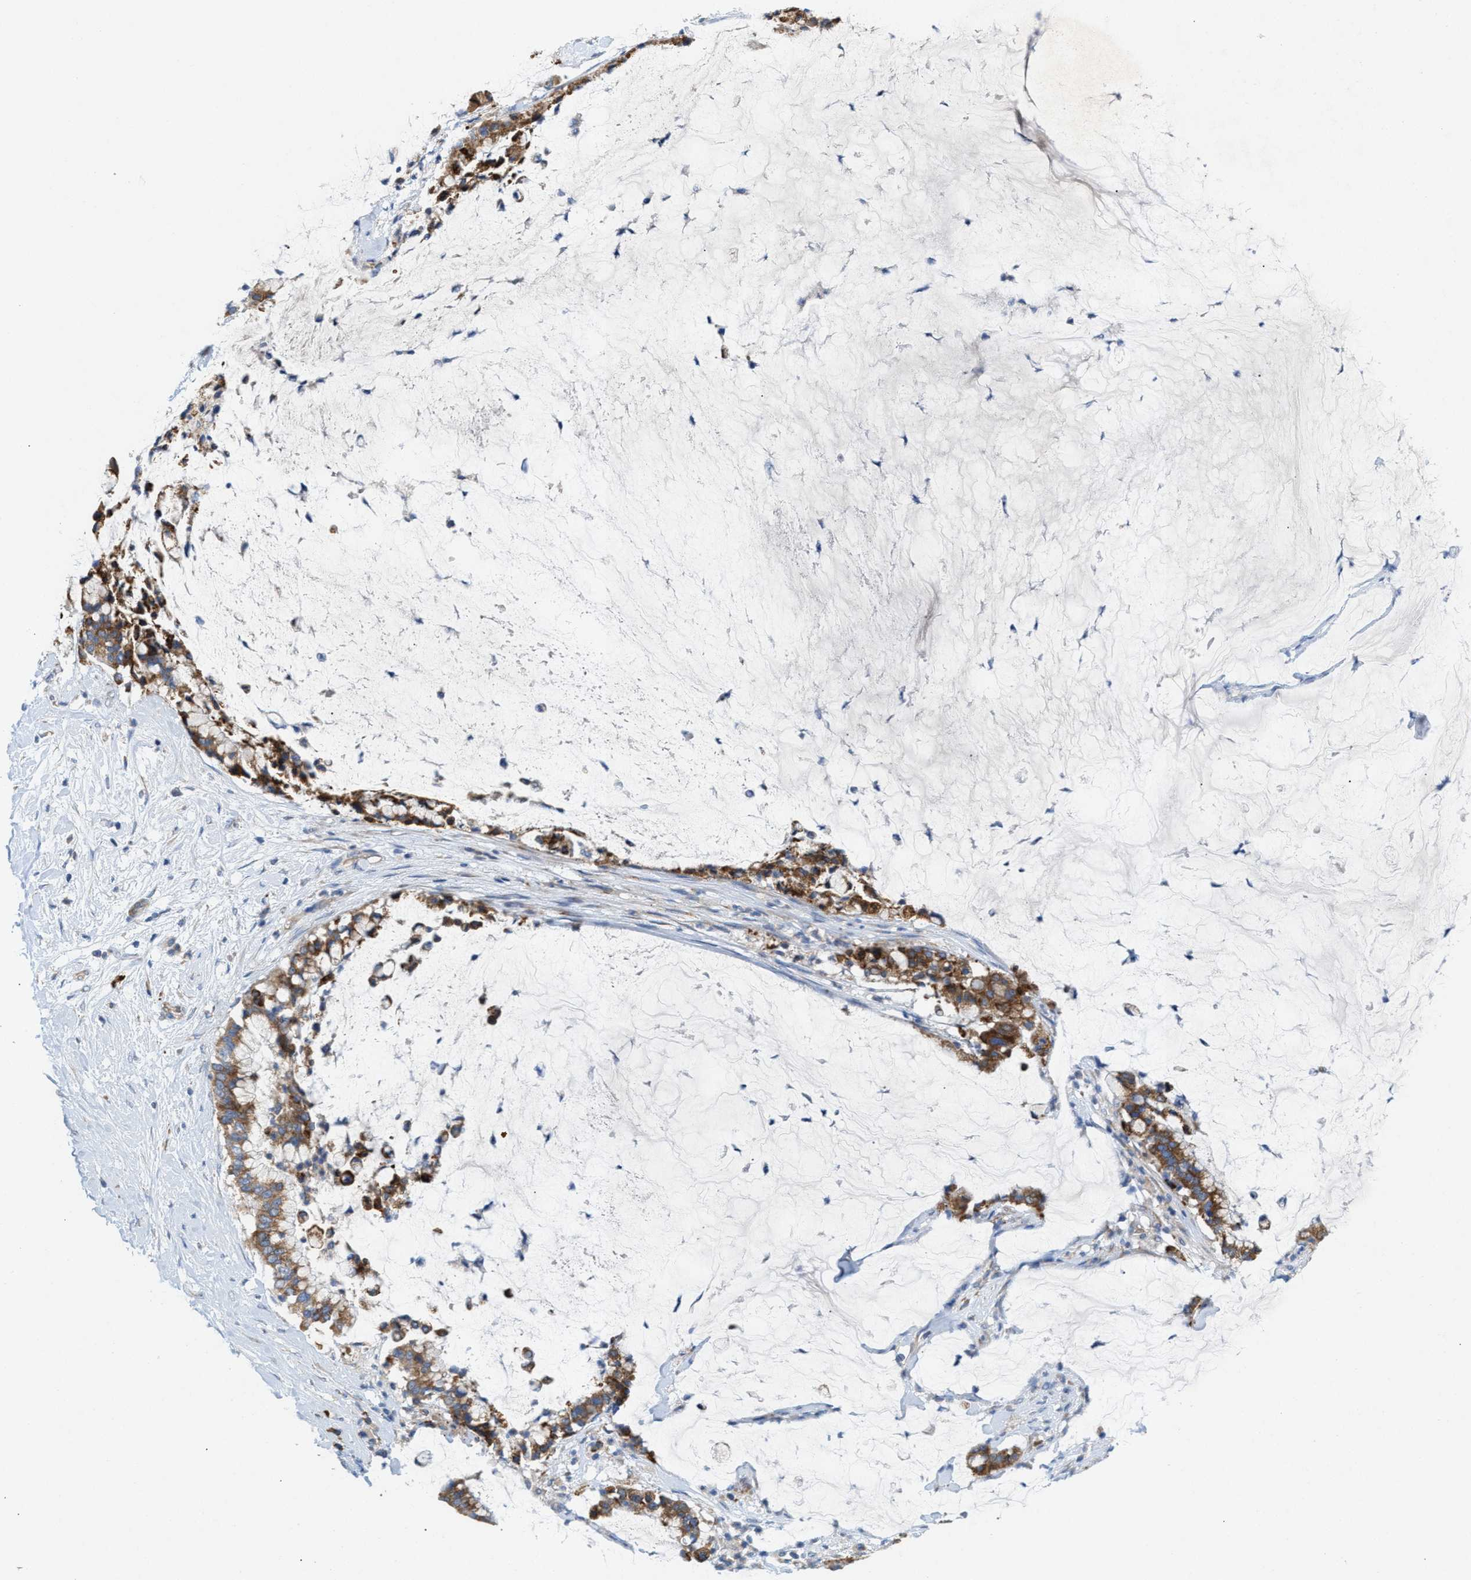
{"staining": {"intensity": "moderate", "quantity": ">75%", "location": "cytoplasmic/membranous"}, "tissue": "pancreatic cancer", "cell_type": "Tumor cells", "image_type": "cancer", "snomed": [{"axis": "morphology", "description": "Adenocarcinoma, NOS"}, {"axis": "topography", "description": "Pancreas"}], "caption": "IHC of human pancreatic cancer (adenocarcinoma) exhibits medium levels of moderate cytoplasmic/membranous expression in approximately >75% of tumor cells. (Brightfield microscopy of DAB IHC at high magnification).", "gene": "DYNC2I1", "patient": {"sex": "male", "age": 41}}